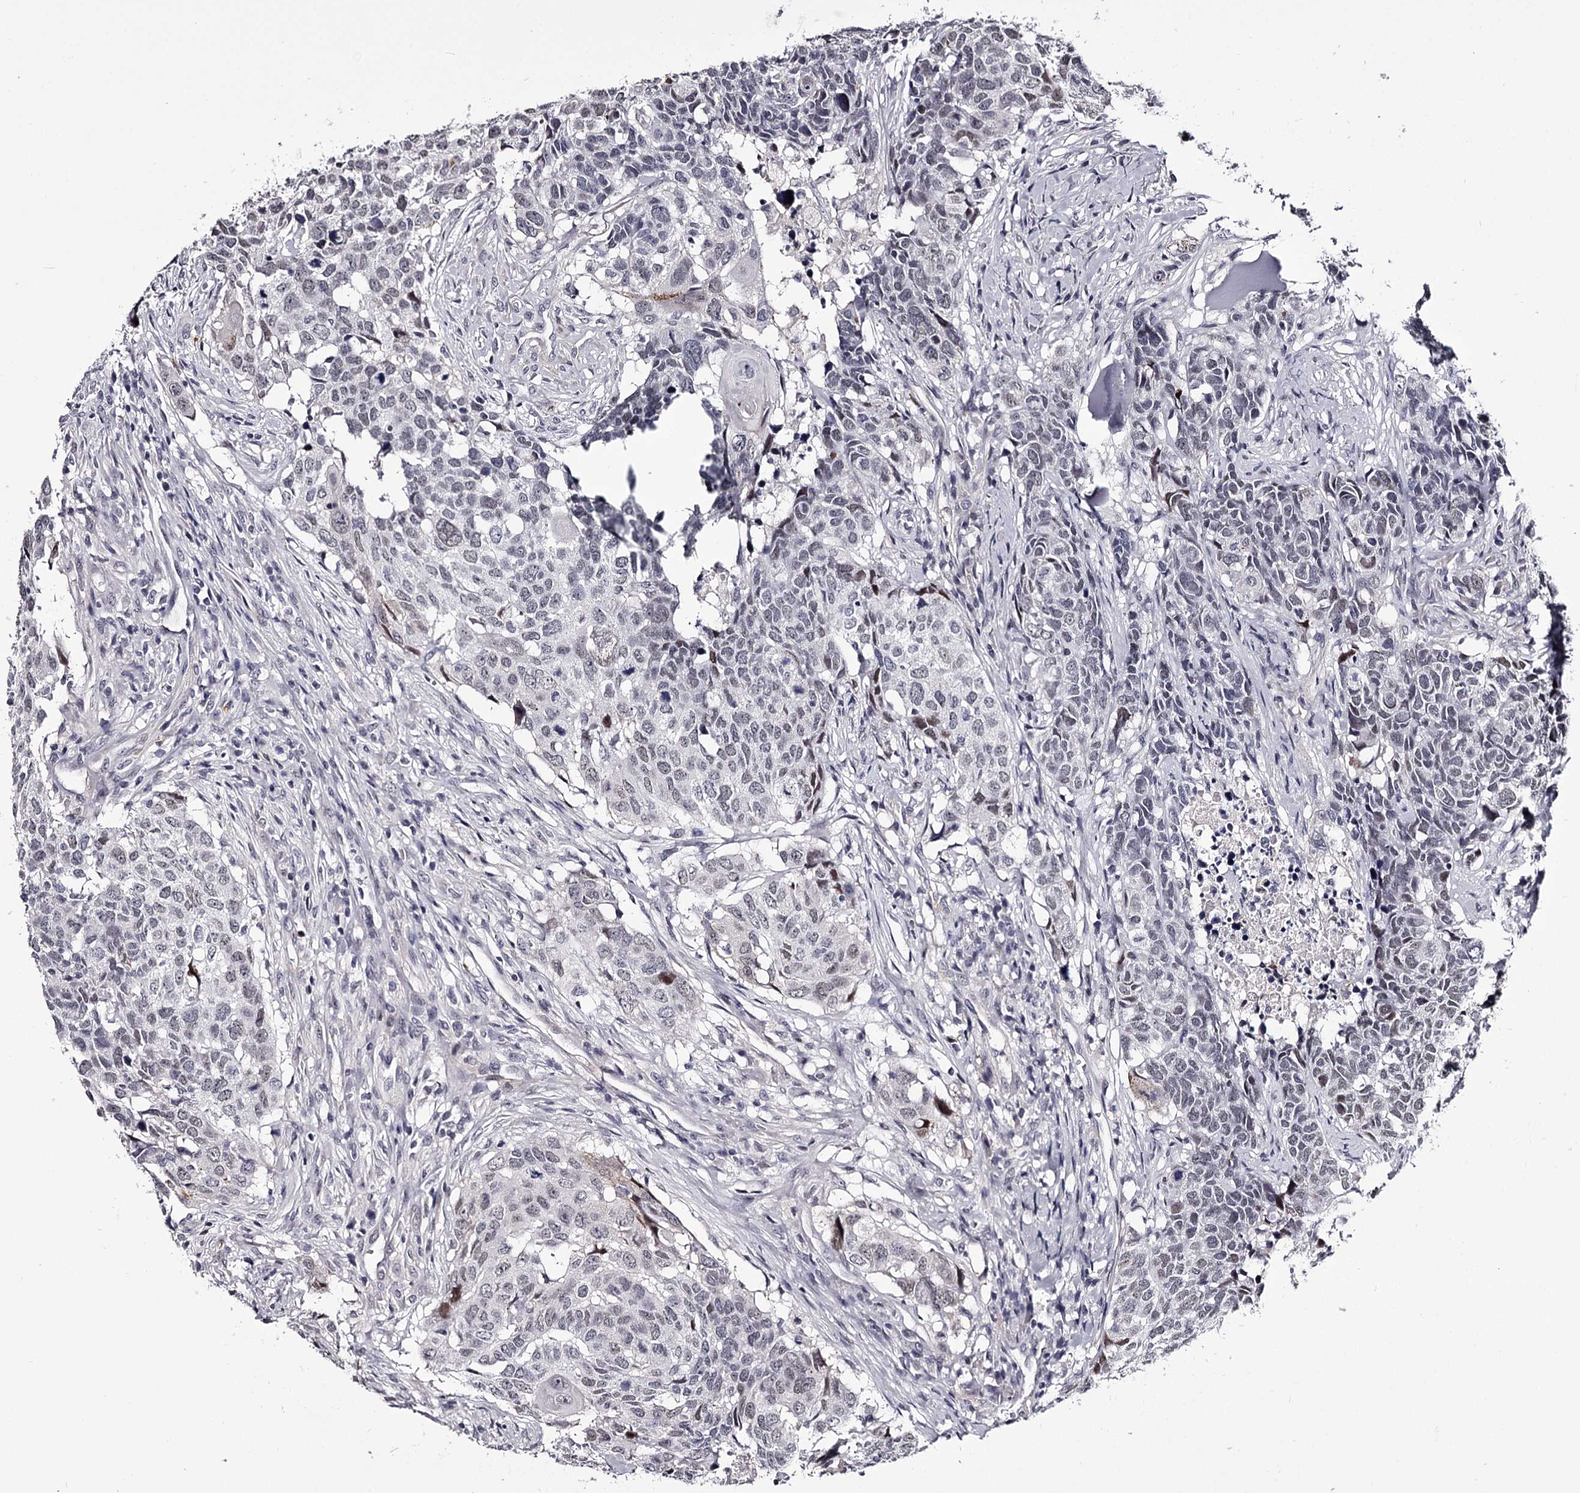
{"staining": {"intensity": "negative", "quantity": "none", "location": "none"}, "tissue": "head and neck cancer", "cell_type": "Tumor cells", "image_type": "cancer", "snomed": [{"axis": "morphology", "description": "Squamous cell carcinoma, NOS"}, {"axis": "topography", "description": "Head-Neck"}], "caption": "A histopathology image of head and neck squamous cell carcinoma stained for a protein demonstrates no brown staining in tumor cells.", "gene": "OVOL2", "patient": {"sex": "male", "age": 66}}